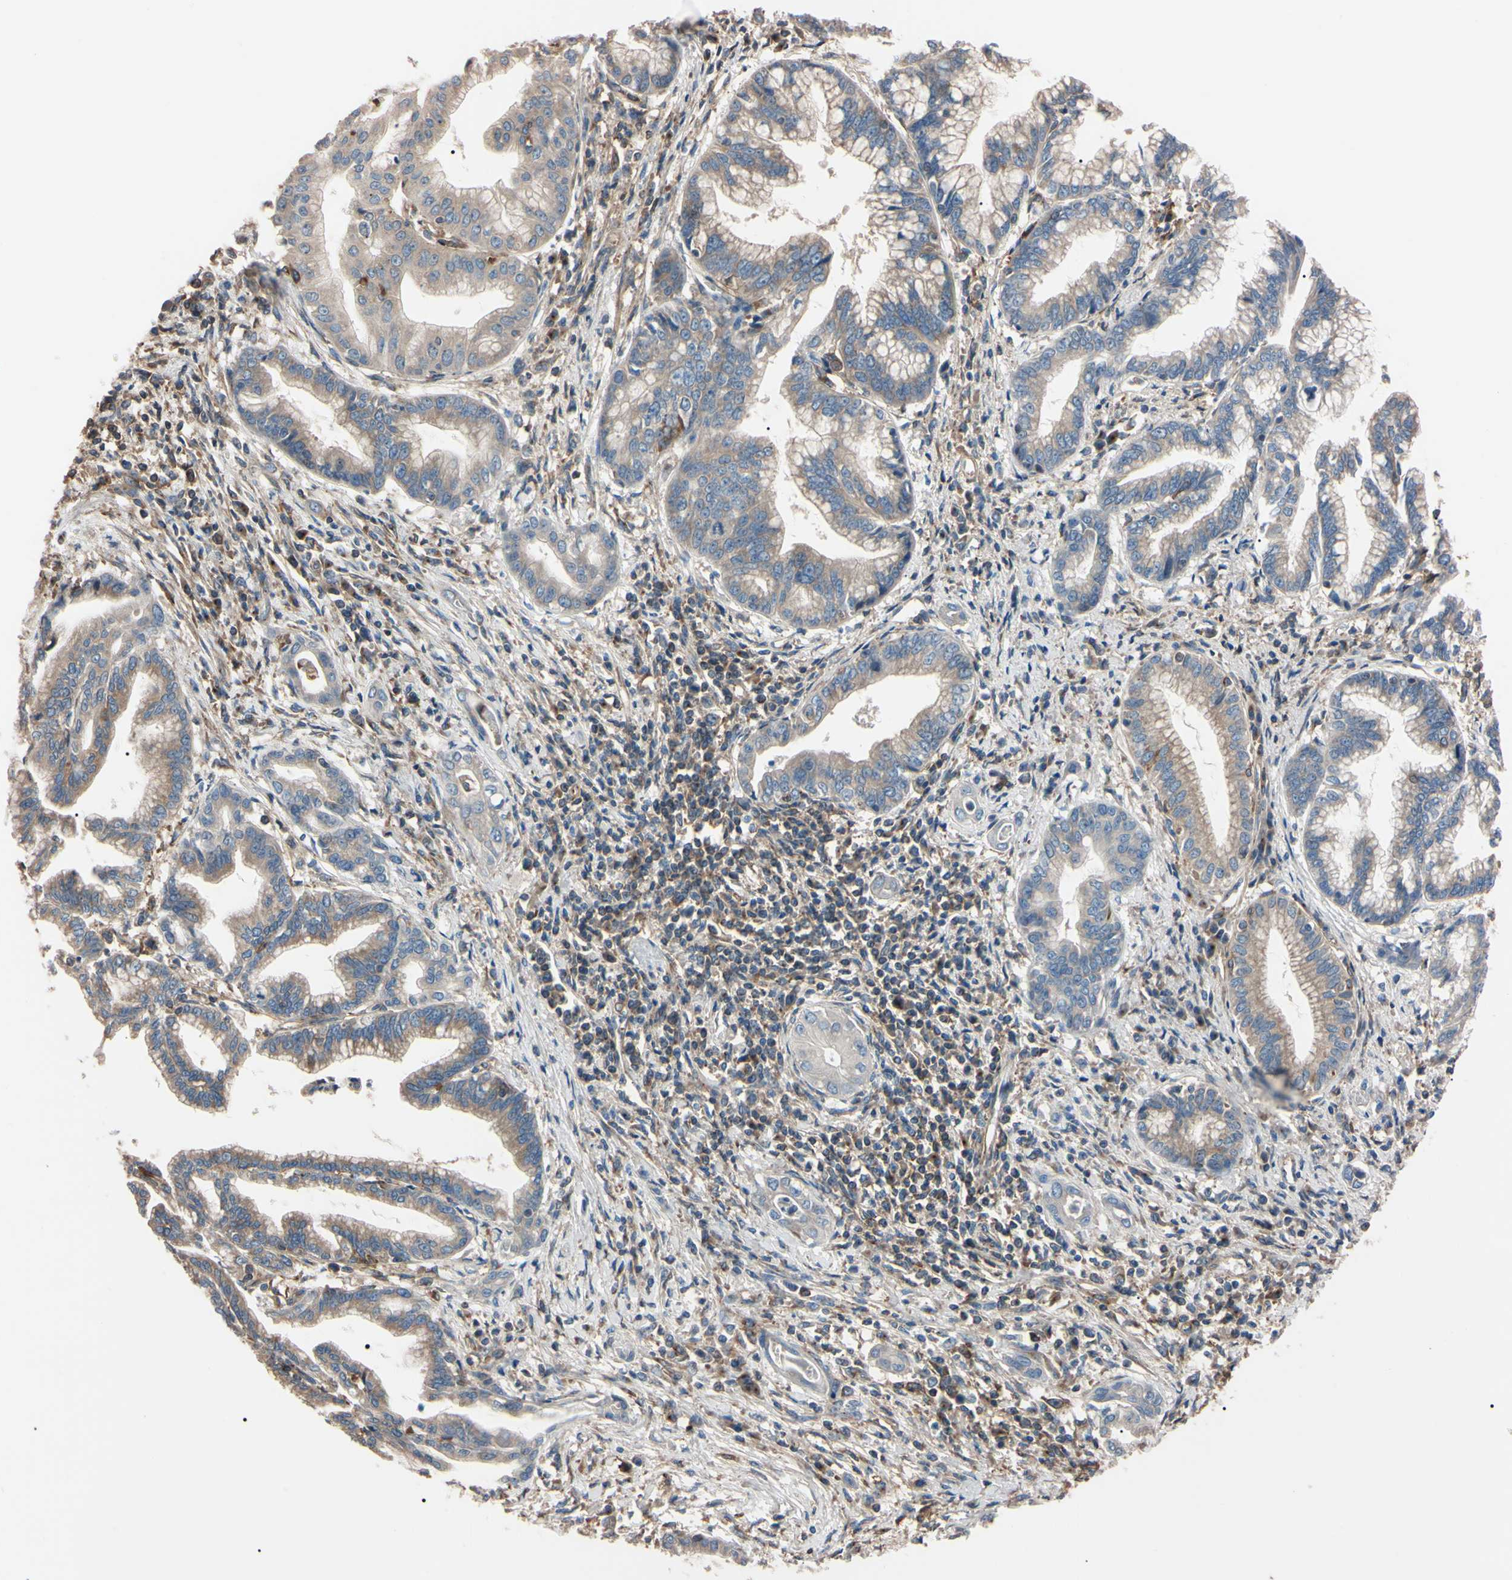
{"staining": {"intensity": "weak", "quantity": ">75%", "location": "cytoplasmic/membranous"}, "tissue": "pancreatic cancer", "cell_type": "Tumor cells", "image_type": "cancer", "snomed": [{"axis": "morphology", "description": "Adenocarcinoma, NOS"}, {"axis": "topography", "description": "Pancreas"}], "caption": "Protein staining displays weak cytoplasmic/membranous positivity in approximately >75% of tumor cells in pancreatic adenocarcinoma.", "gene": "PRKACA", "patient": {"sex": "female", "age": 64}}